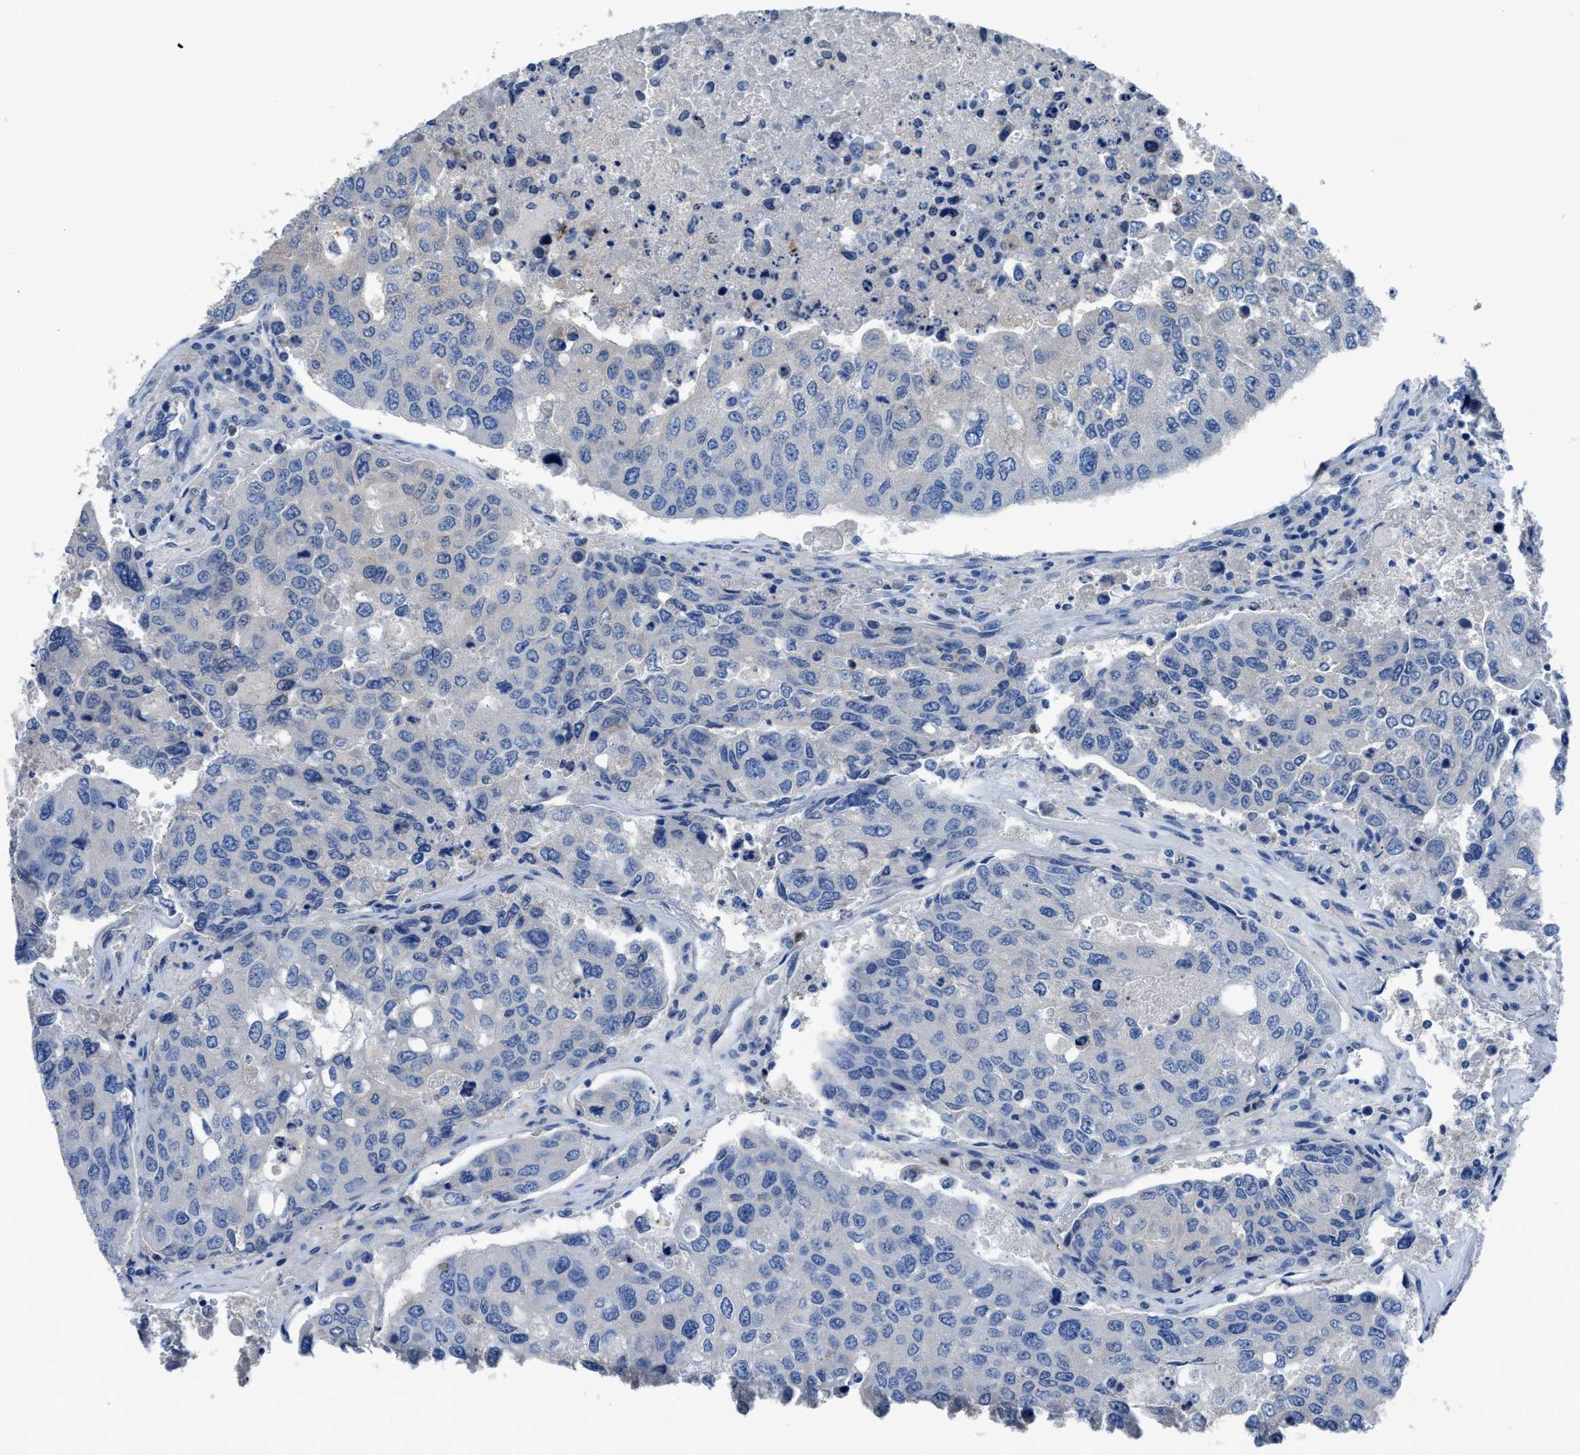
{"staining": {"intensity": "negative", "quantity": "none", "location": "none"}, "tissue": "urothelial cancer", "cell_type": "Tumor cells", "image_type": "cancer", "snomed": [{"axis": "morphology", "description": "Urothelial carcinoma, High grade"}, {"axis": "topography", "description": "Lymph node"}, {"axis": "topography", "description": "Urinary bladder"}], "caption": "Tumor cells are negative for protein expression in human high-grade urothelial carcinoma.", "gene": "ITPR1", "patient": {"sex": "male", "age": 51}}